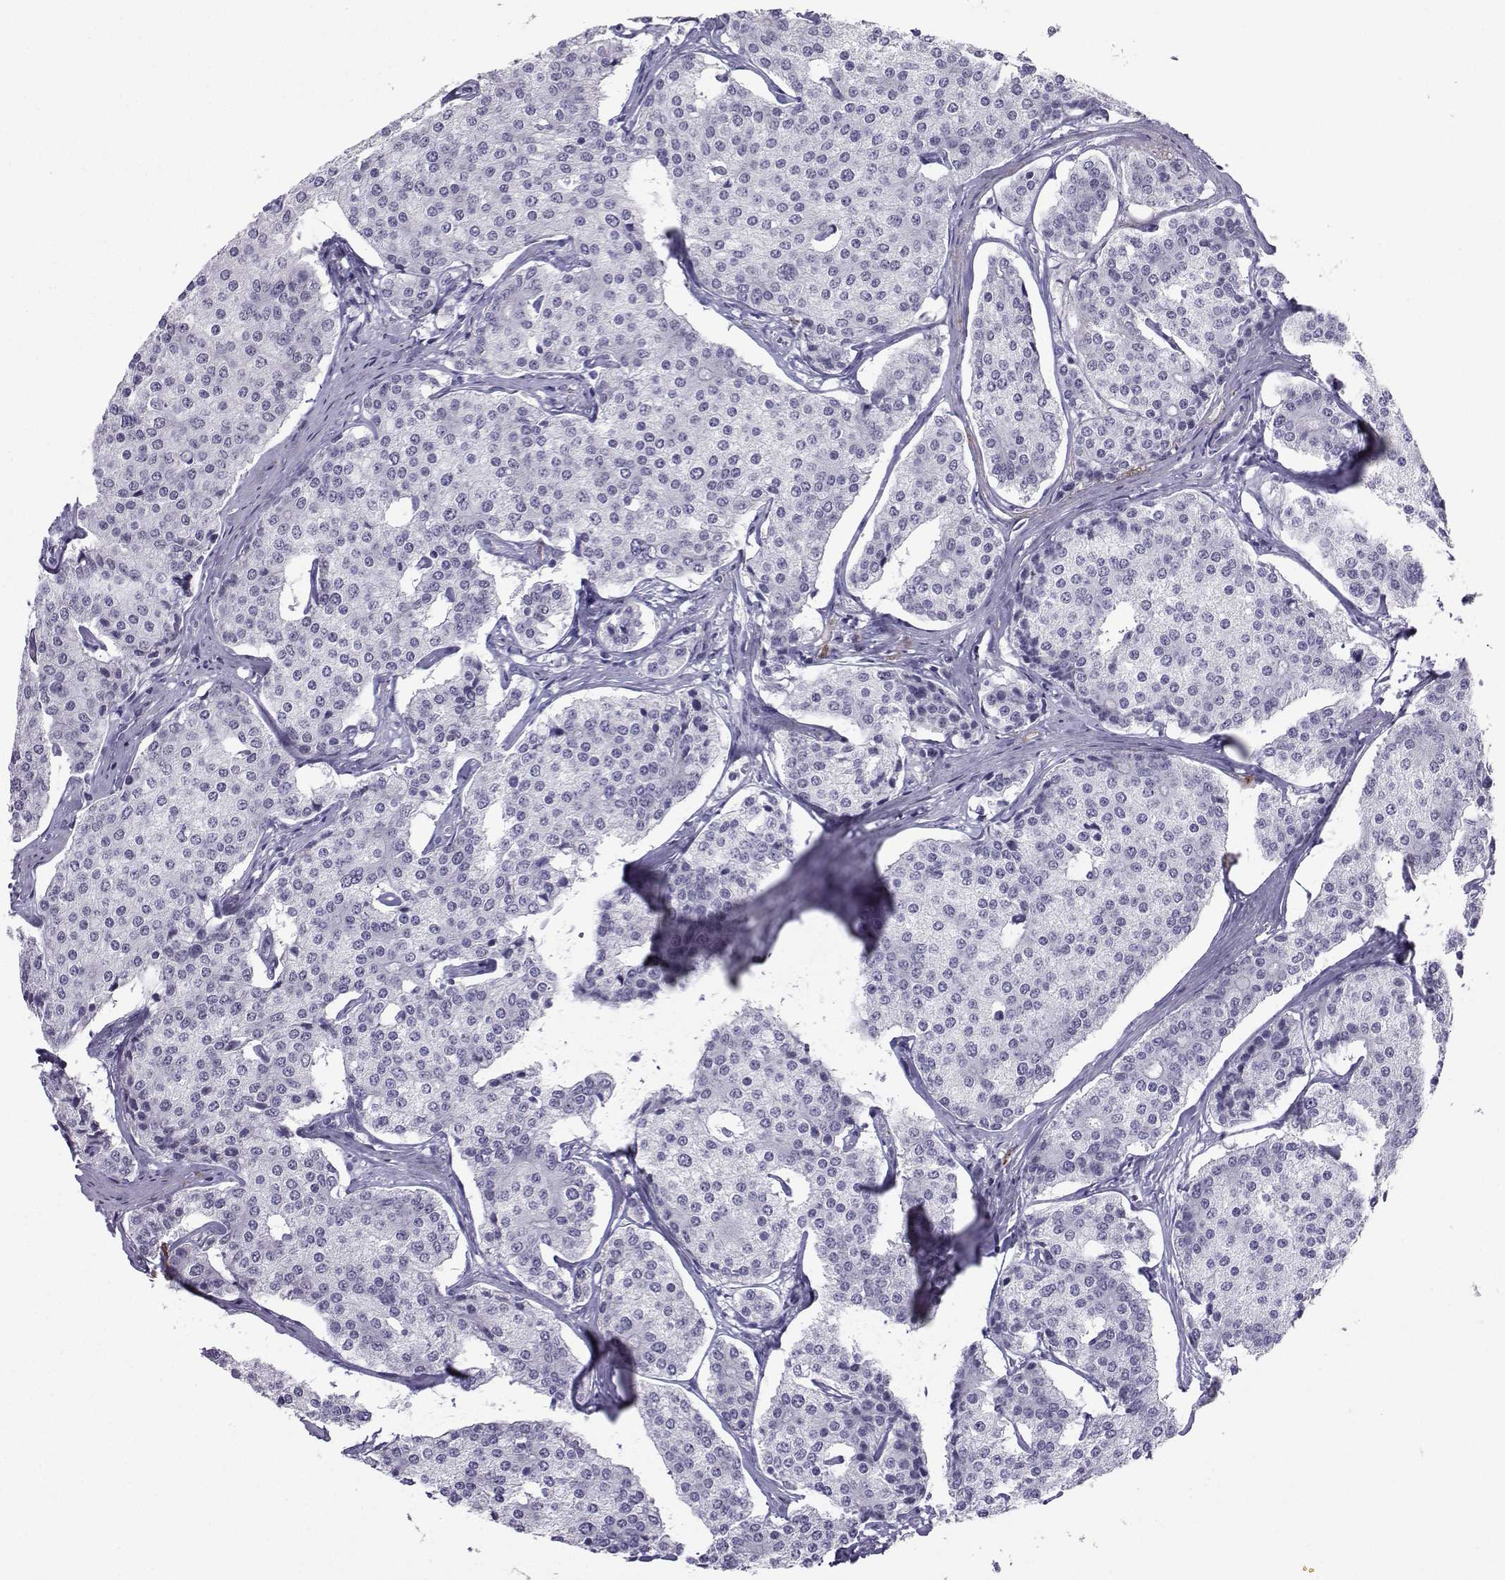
{"staining": {"intensity": "negative", "quantity": "none", "location": "none"}, "tissue": "carcinoid", "cell_type": "Tumor cells", "image_type": "cancer", "snomed": [{"axis": "morphology", "description": "Carcinoid, malignant, NOS"}, {"axis": "topography", "description": "Small intestine"}], "caption": "A histopathology image of malignant carcinoid stained for a protein demonstrates no brown staining in tumor cells.", "gene": "LORICRIN", "patient": {"sex": "female", "age": 65}}